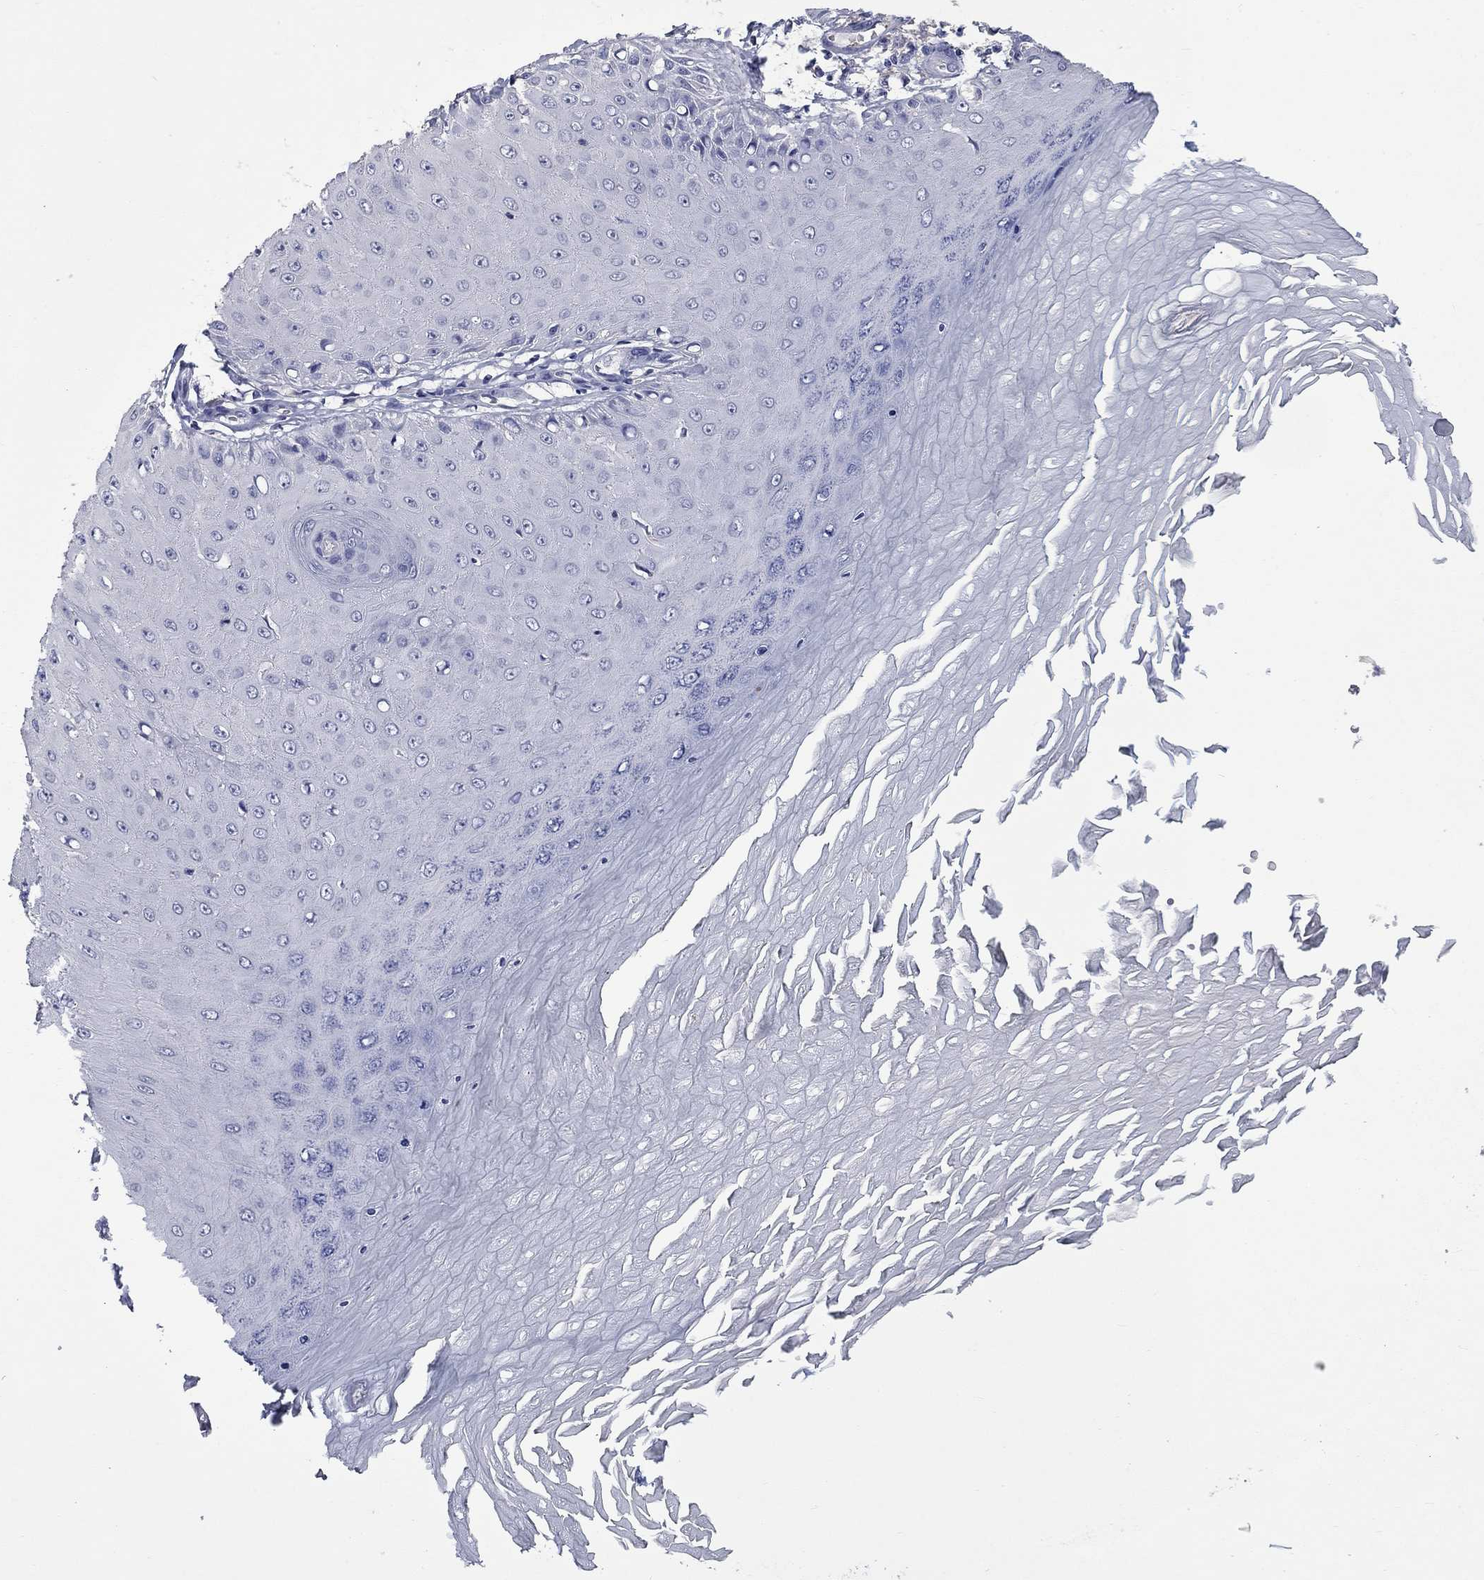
{"staining": {"intensity": "negative", "quantity": "none", "location": "none"}, "tissue": "skin cancer", "cell_type": "Tumor cells", "image_type": "cancer", "snomed": [{"axis": "morphology", "description": "Inflammation, NOS"}, {"axis": "morphology", "description": "Squamous cell carcinoma, NOS"}, {"axis": "topography", "description": "Skin"}], "caption": "The image exhibits no significant positivity in tumor cells of skin squamous cell carcinoma.", "gene": "PLEK", "patient": {"sex": "male", "age": 70}}